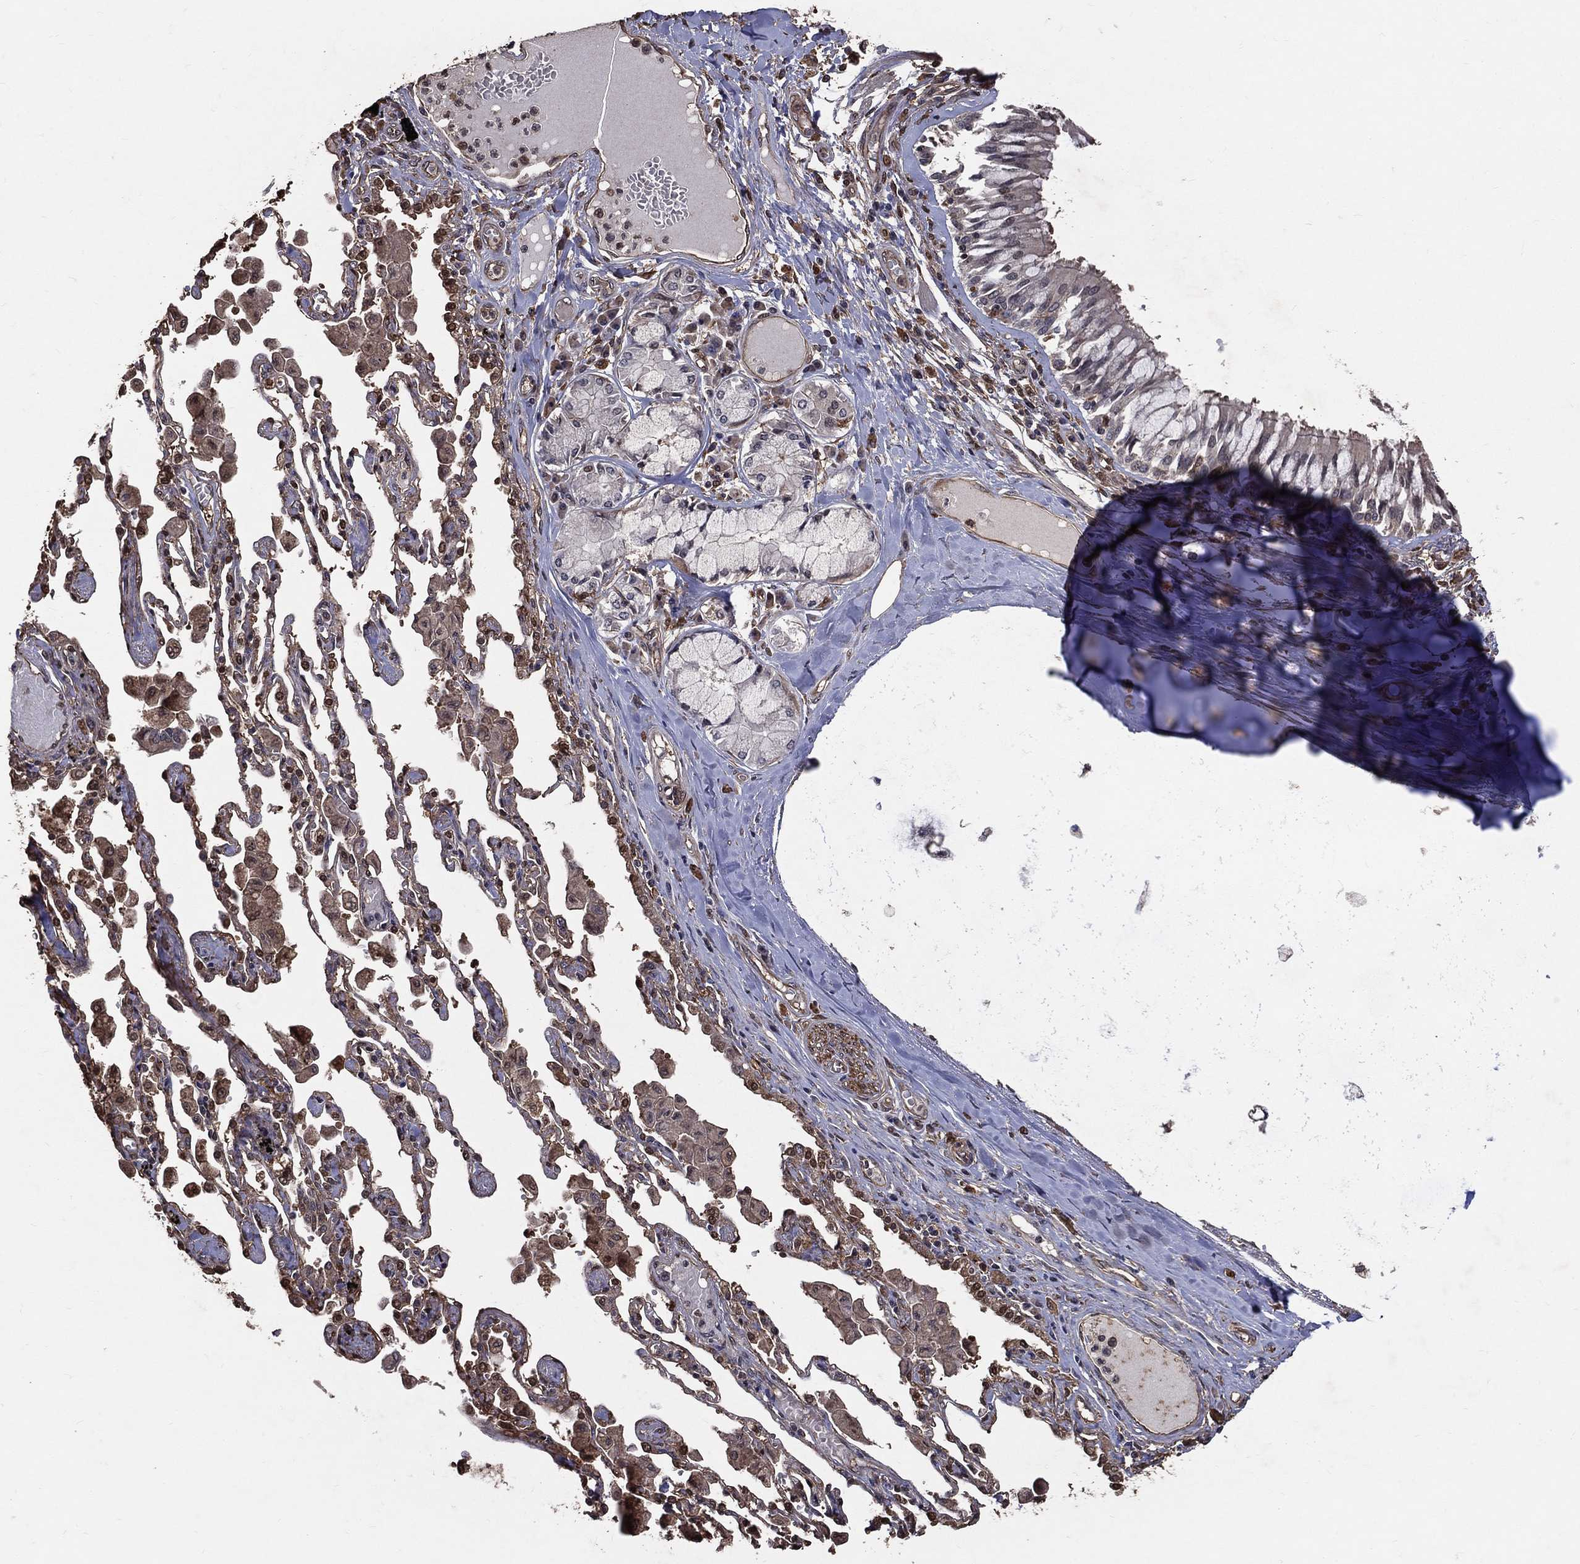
{"staining": {"intensity": "moderate", "quantity": "<25%", "location": "nuclear"}, "tissue": "bronchus", "cell_type": "Respiratory epithelial cells", "image_type": "normal", "snomed": [{"axis": "morphology", "description": "Normal tissue, NOS"}, {"axis": "morphology", "description": "Squamous cell carcinoma, NOS"}, {"axis": "topography", "description": "Cartilage tissue"}, {"axis": "topography", "description": "Bronchus"}, {"axis": "topography", "description": "Lung"}], "caption": "Brown immunohistochemical staining in unremarkable bronchus reveals moderate nuclear expression in approximately <25% of respiratory epithelial cells.", "gene": "DPYSL2", "patient": {"sex": "female", "age": 49}}